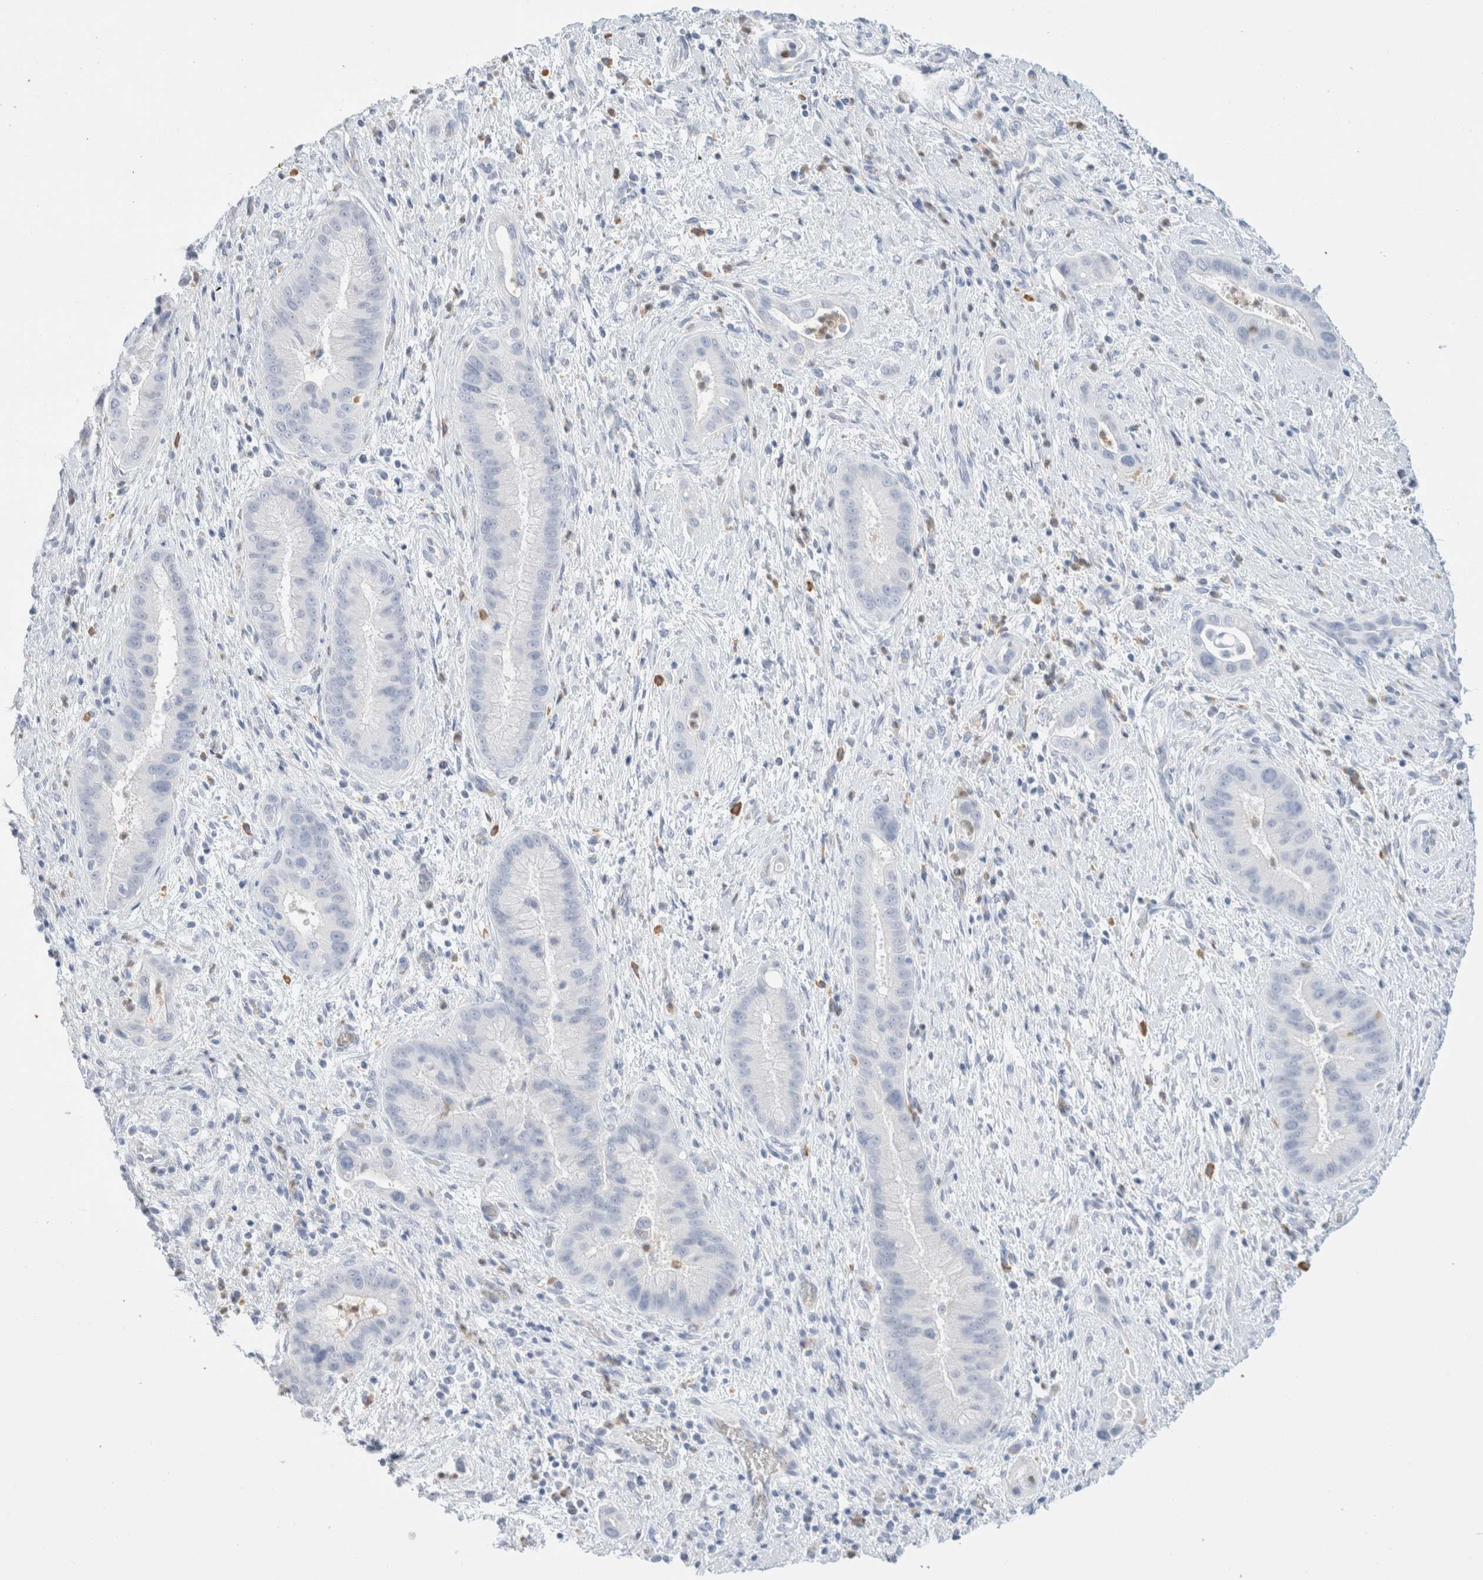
{"staining": {"intensity": "negative", "quantity": "none", "location": "none"}, "tissue": "liver cancer", "cell_type": "Tumor cells", "image_type": "cancer", "snomed": [{"axis": "morphology", "description": "Cholangiocarcinoma"}, {"axis": "topography", "description": "Liver"}], "caption": "IHC of human liver cancer demonstrates no expression in tumor cells. Brightfield microscopy of immunohistochemistry stained with DAB (3,3'-diaminobenzidine) (brown) and hematoxylin (blue), captured at high magnification.", "gene": "ARG1", "patient": {"sex": "female", "age": 54}}